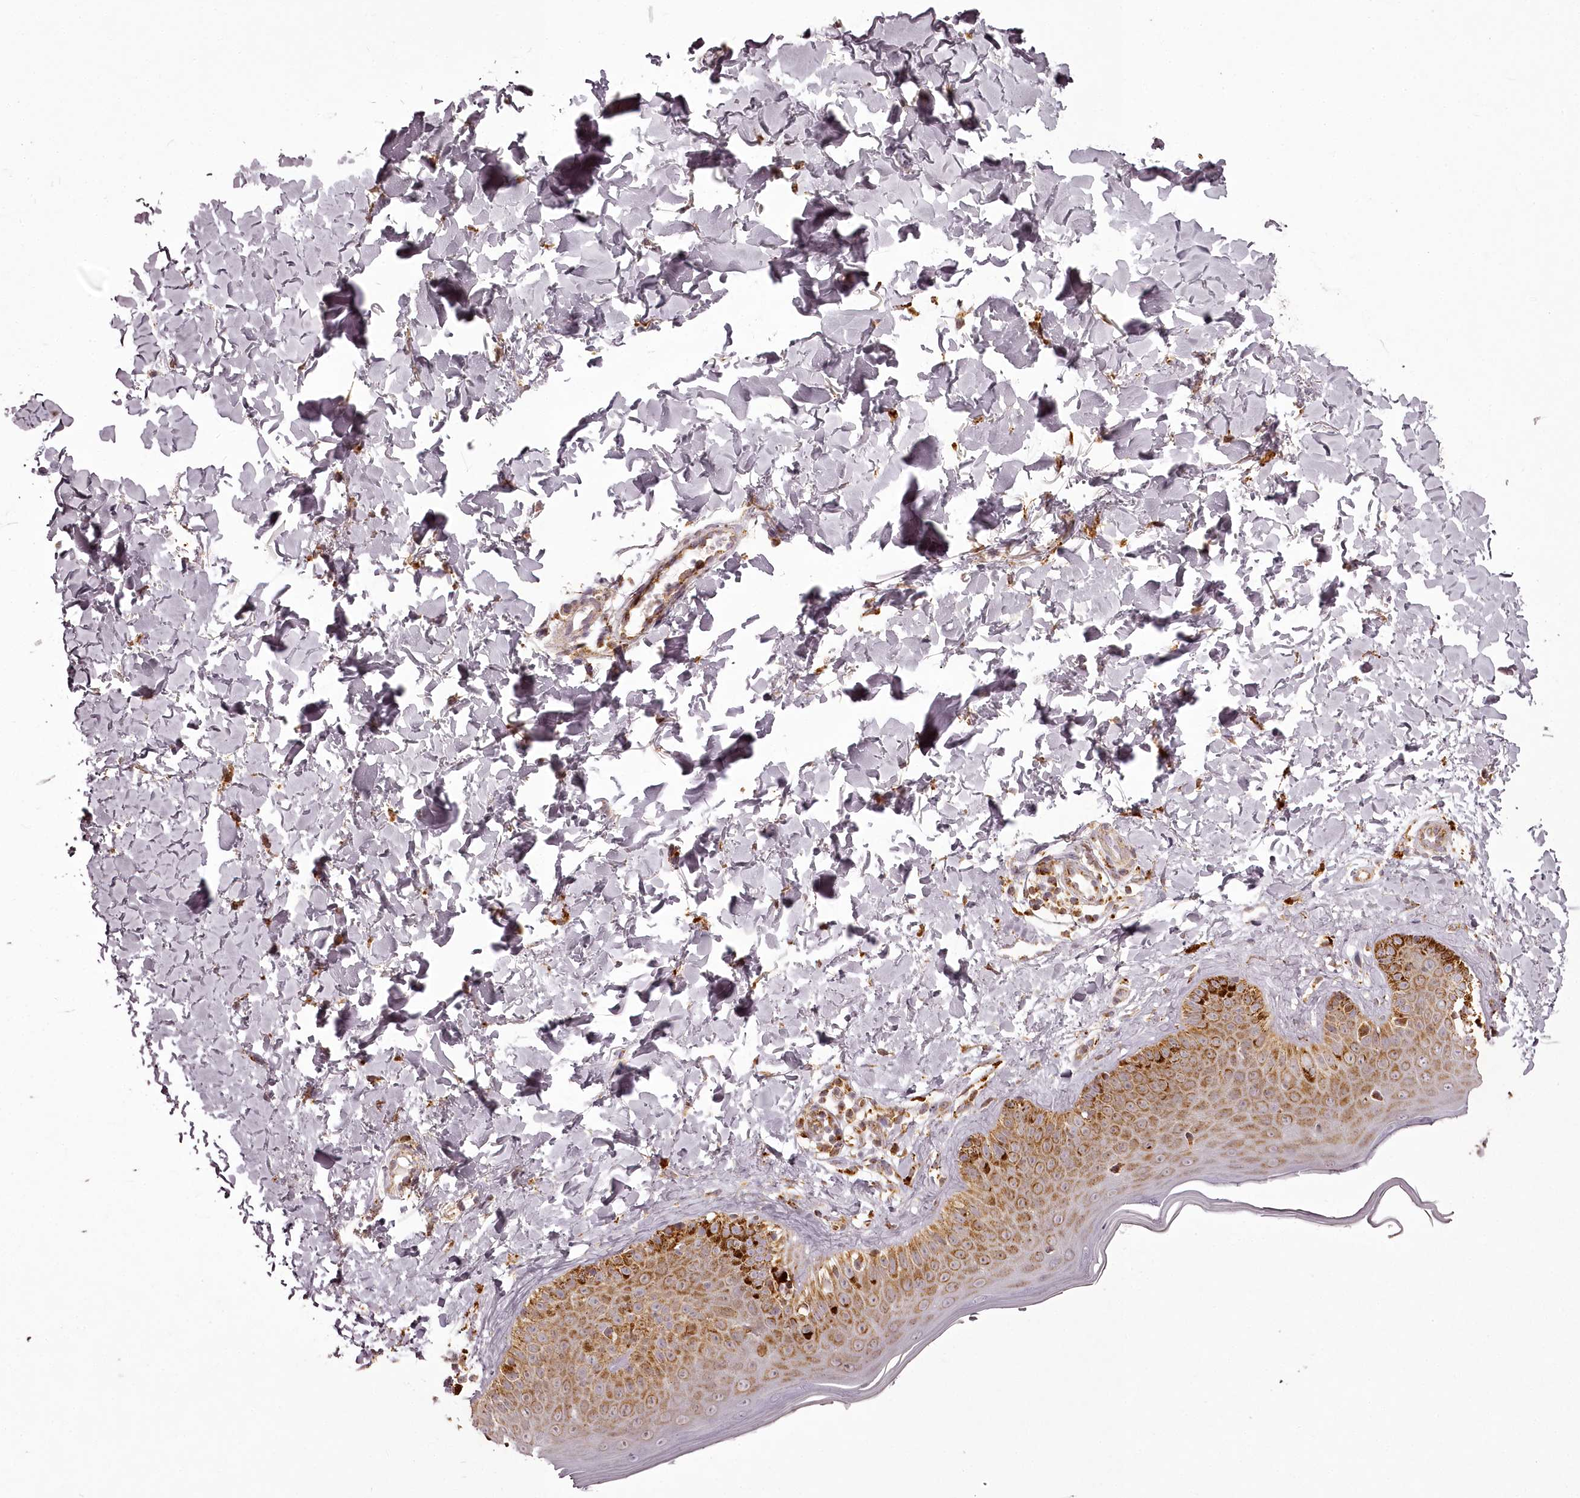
{"staining": {"intensity": "moderate", "quantity": ">75%", "location": "cytoplasmic/membranous"}, "tissue": "skin", "cell_type": "Fibroblasts", "image_type": "normal", "snomed": [{"axis": "morphology", "description": "Normal tissue, NOS"}, {"axis": "topography", "description": "Skin"}], "caption": "Skin stained with DAB (3,3'-diaminobenzidine) immunohistochemistry (IHC) exhibits medium levels of moderate cytoplasmic/membranous expression in approximately >75% of fibroblasts. (DAB (3,3'-diaminobenzidine) IHC, brown staining for protein, blue staining for nuclei).", "gene": "CHCHD2", "patient": {"sex": "male", "age": 52}}